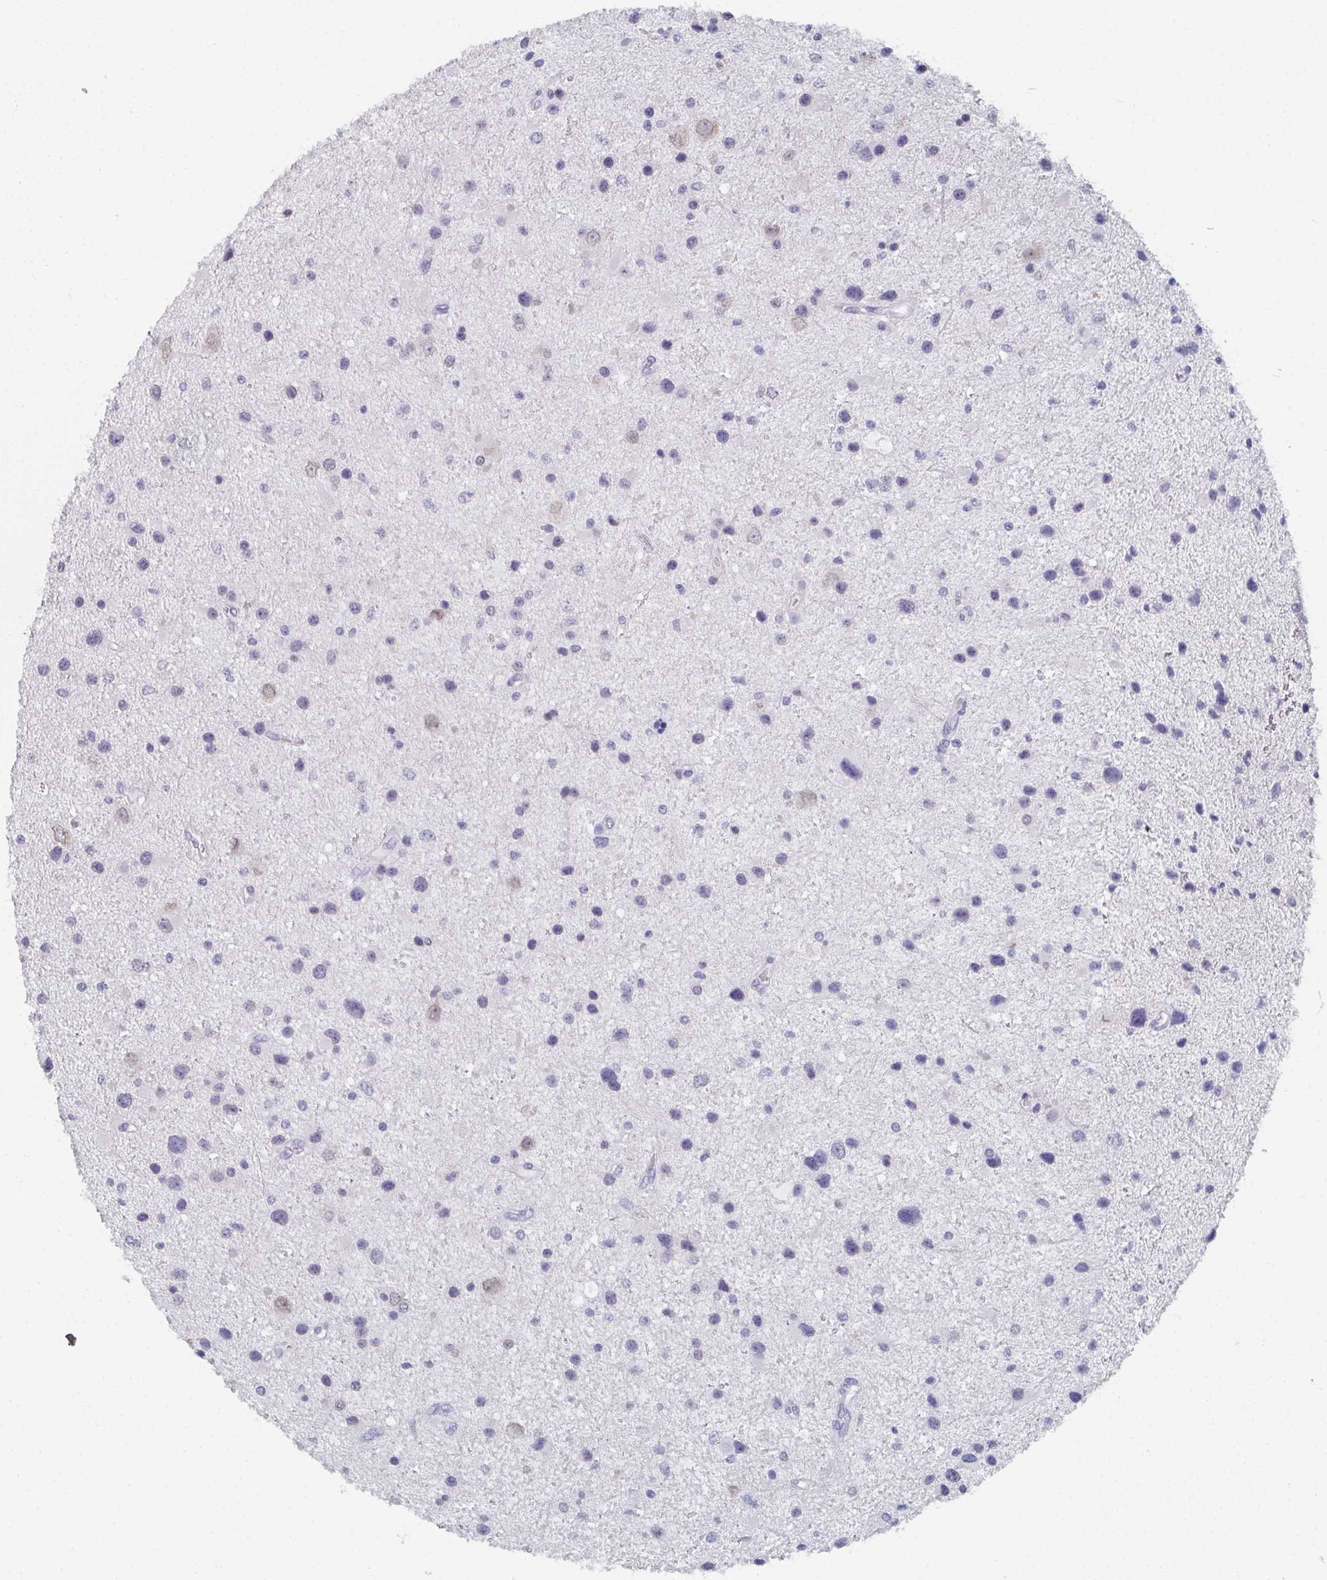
{"staining": {"intensity": "weak", "quantity": "<25%", "location": "nuclear"}, "tissue": "glioma", "cell_type": "Tumor cells", "image_type": "cancer", "snomed": [{"axis": "morphology", "description": "Glioma, malignant, Low grade"}, {"axis": "topography", "description": "Brain"}], "caption": "The immunohistochemistry micrograph has no significant expression in tumor cells of glioma tissue.", "gene": "DYDC2", "patient": {"sex": "female", "age": 32}}